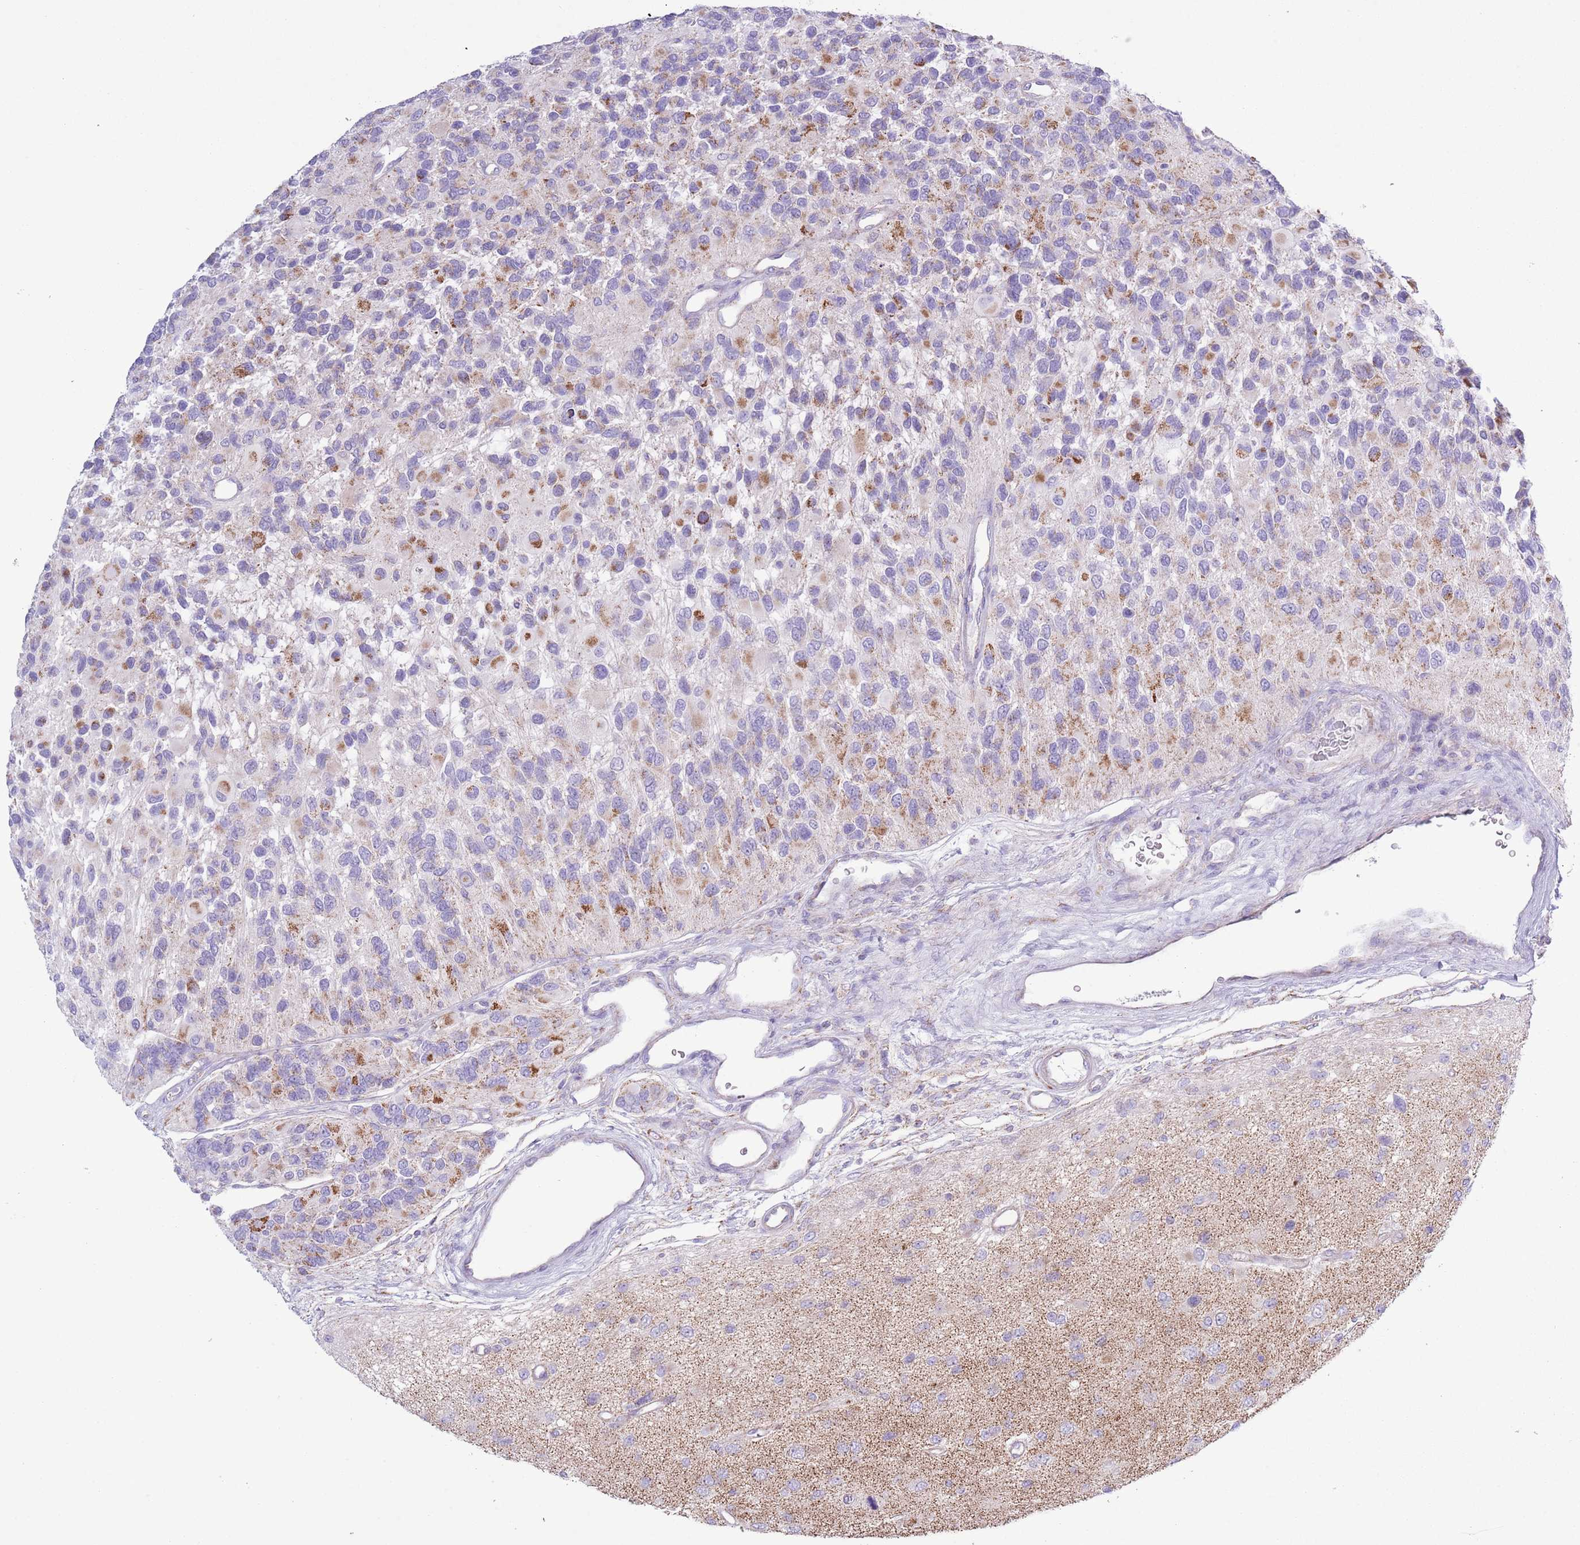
{"staining": {"intensity": "moderate", "quantity": "25%-75%", "location": "cytoplasmic/membranous"}, "tissue": "glioma", "cell_type": "Tumor cells", "image_type": "cancer", "snomed": [{"axis": "morphology", "description": "Glioma, malignant, High grade"}, {"axis": "topography", "description": "Brain"}], "caption": "Moderate cytoplasmic/membranous positivity is identified in approximately 25%-75% of tumor cells in malignant glioma (high-grade).", "gene": "ATP6V1B1", "patient": {"sex": "male", "age": 77}}